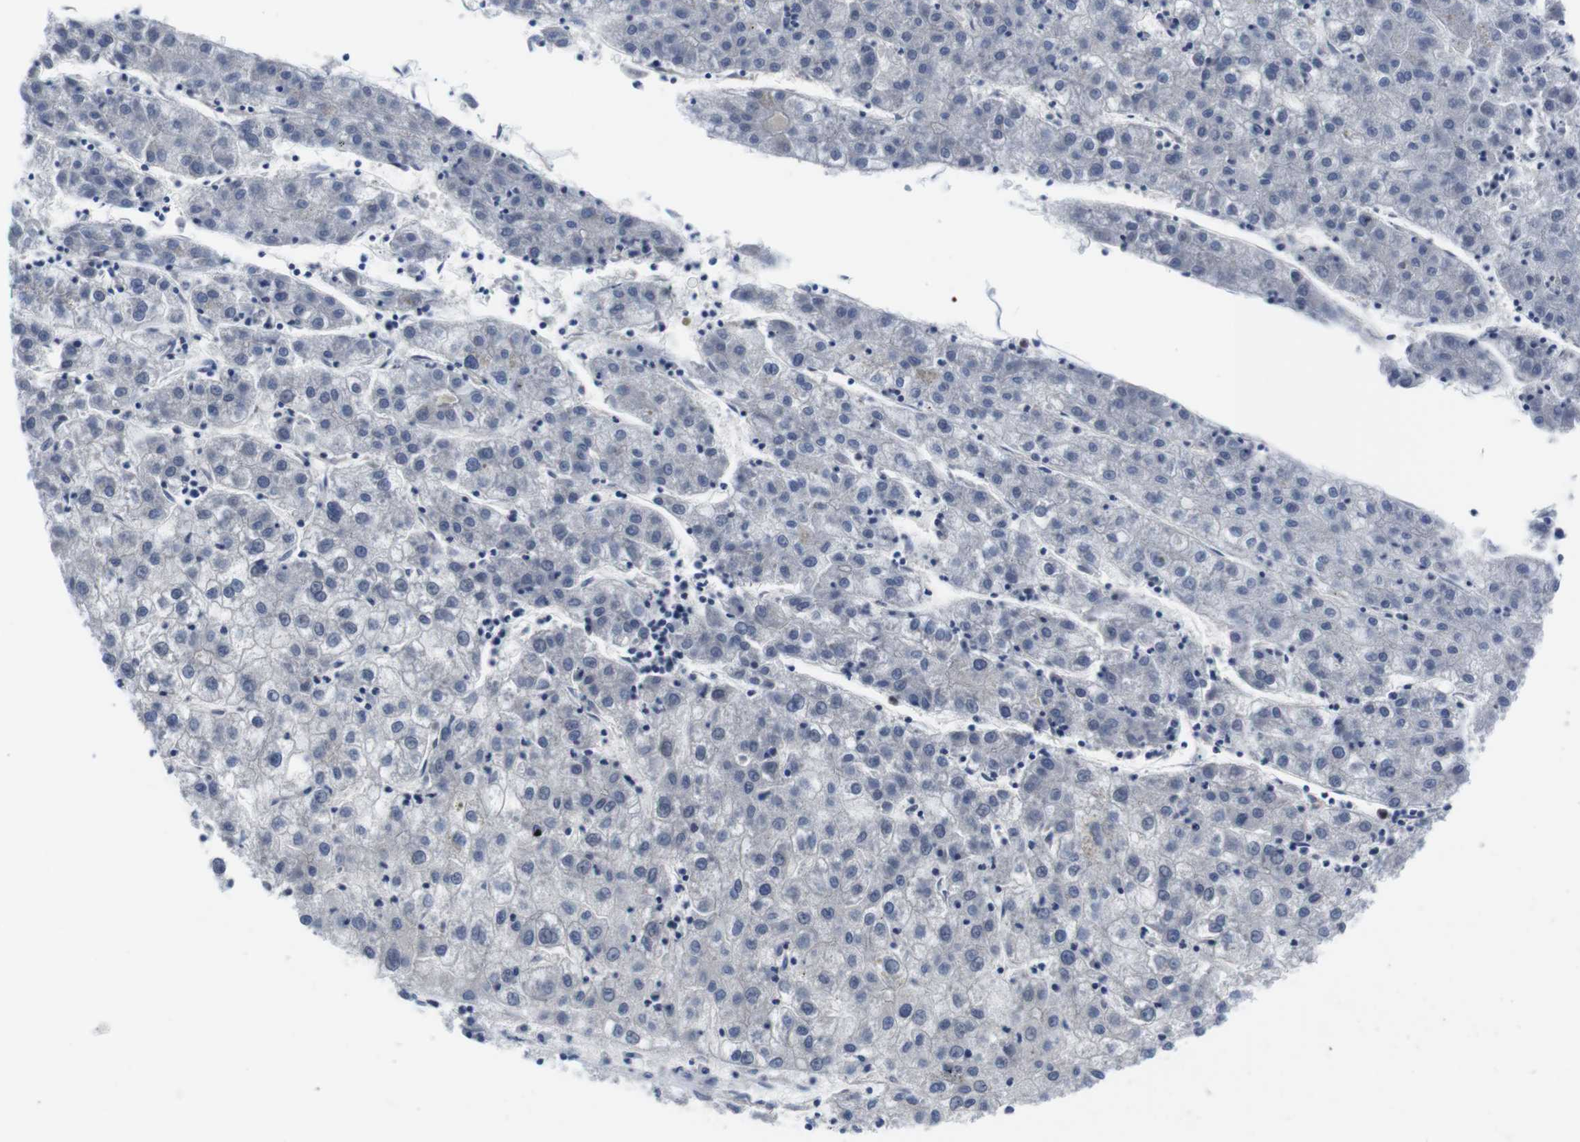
{"staining": {"intensity": "negative", "quantity": "none", "location": "none"}, "tissue": "liver cancer", "cell_type": "Tumor cells", "image_type": "cancer", "snomed": [{"axis": "morphology", "description": "Carcinoma, Hepatocellular, NOS"}, {"axis": "topography", "description": "Liver"}], "caption": "This is an IHC photomicrograph of human liver cancer. There is no expression in tumor cells.", "gene": "FADD", "patient": {"sex": "male", "age": 72}}